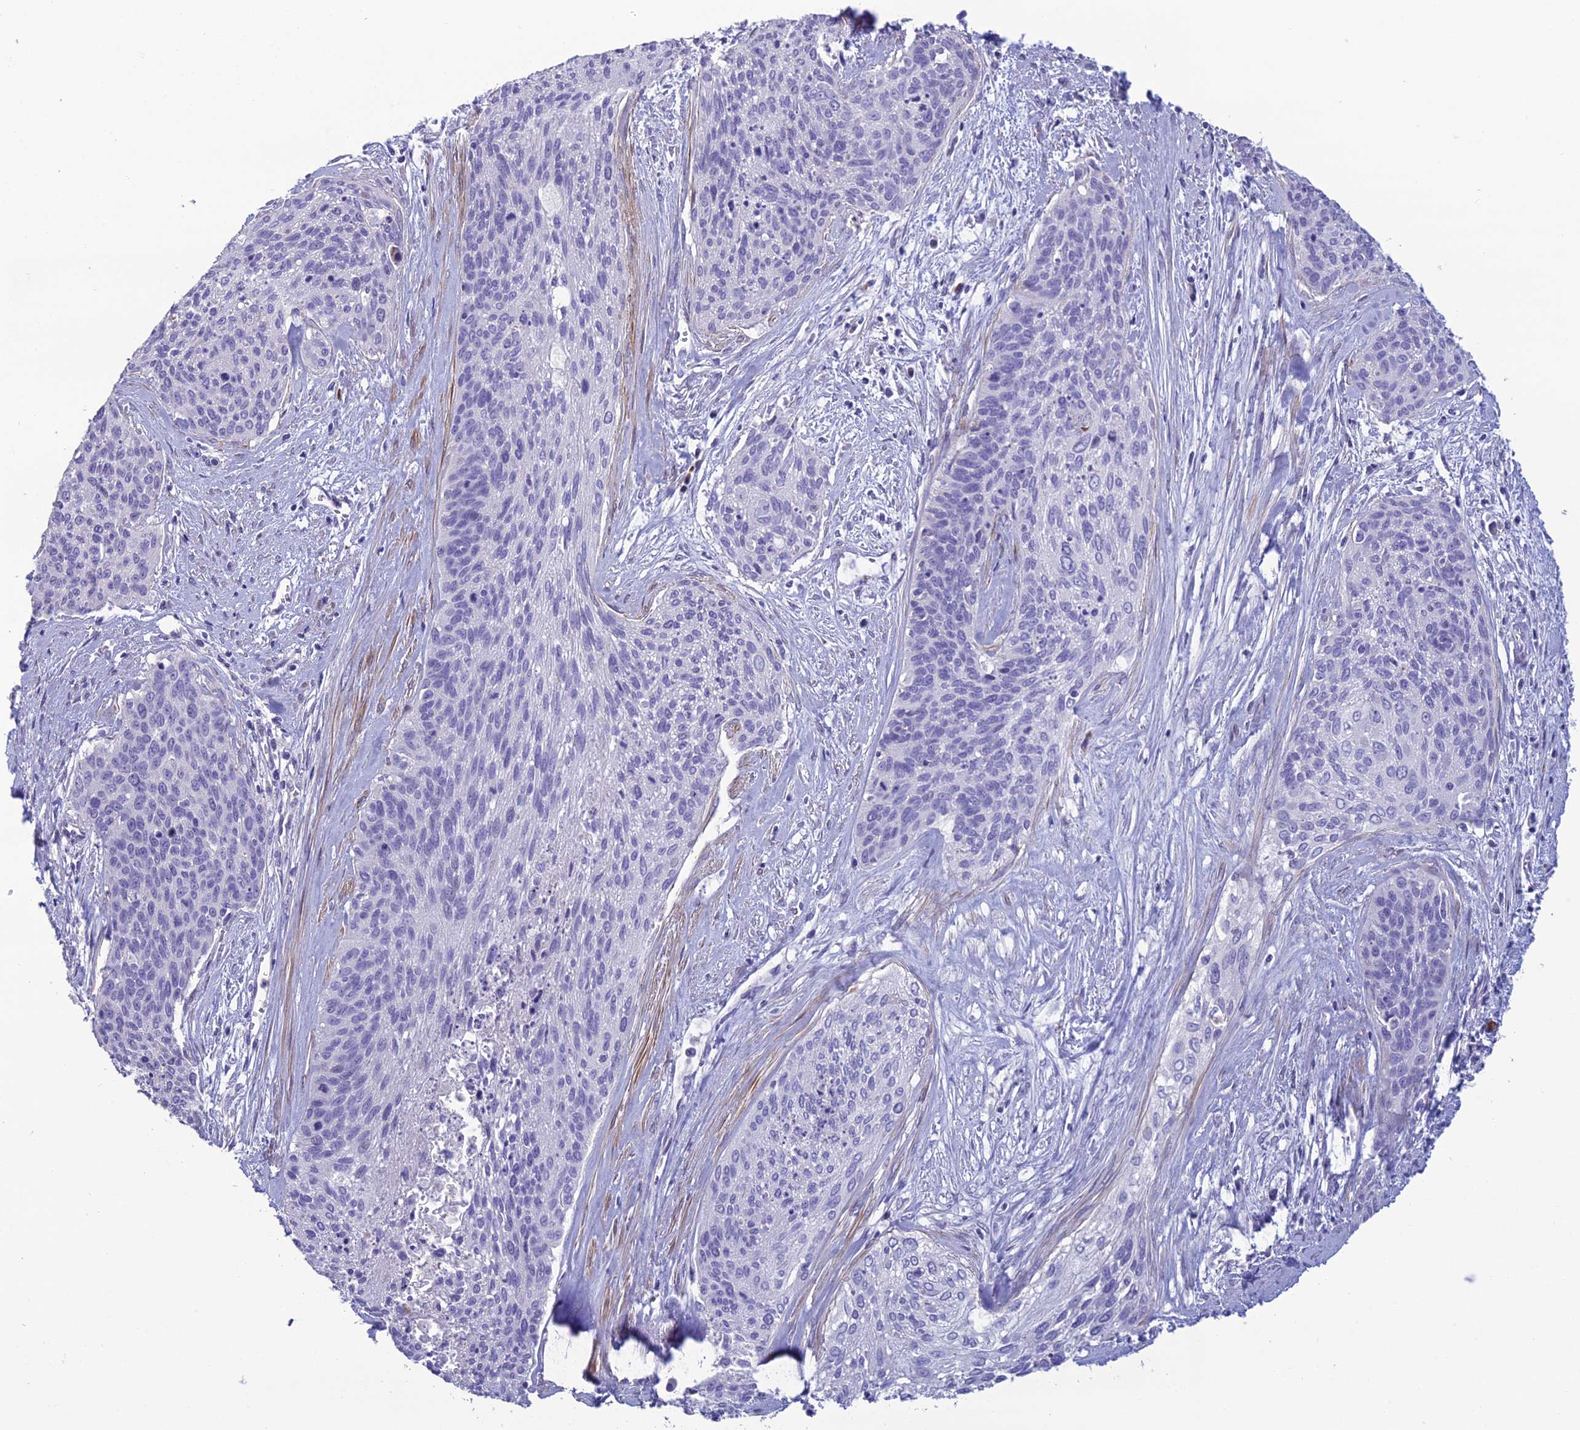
{"staining": {"intensity": "negative", "quantity": "none", "location": "none"}, "tissue": "cervical cancer", "cell_type": "Tumor cells", "image_type": "cancer", "snomed": [{"axis": "morphology", "description": "Squamous cell carcinoma, NOS"}, {"axis": "topography", "description": "Cervix"}], "caption": "High power microscopy micrograph of an immunohistochemistry histopathology image of cervical squamous cell carcinoma, revealing no significant expression in tumor cells. (DAB immunohistochemistry (IHC), high magnification).", "gene": "OR56B1", "patient": {"sex": "female", "age": 55}}